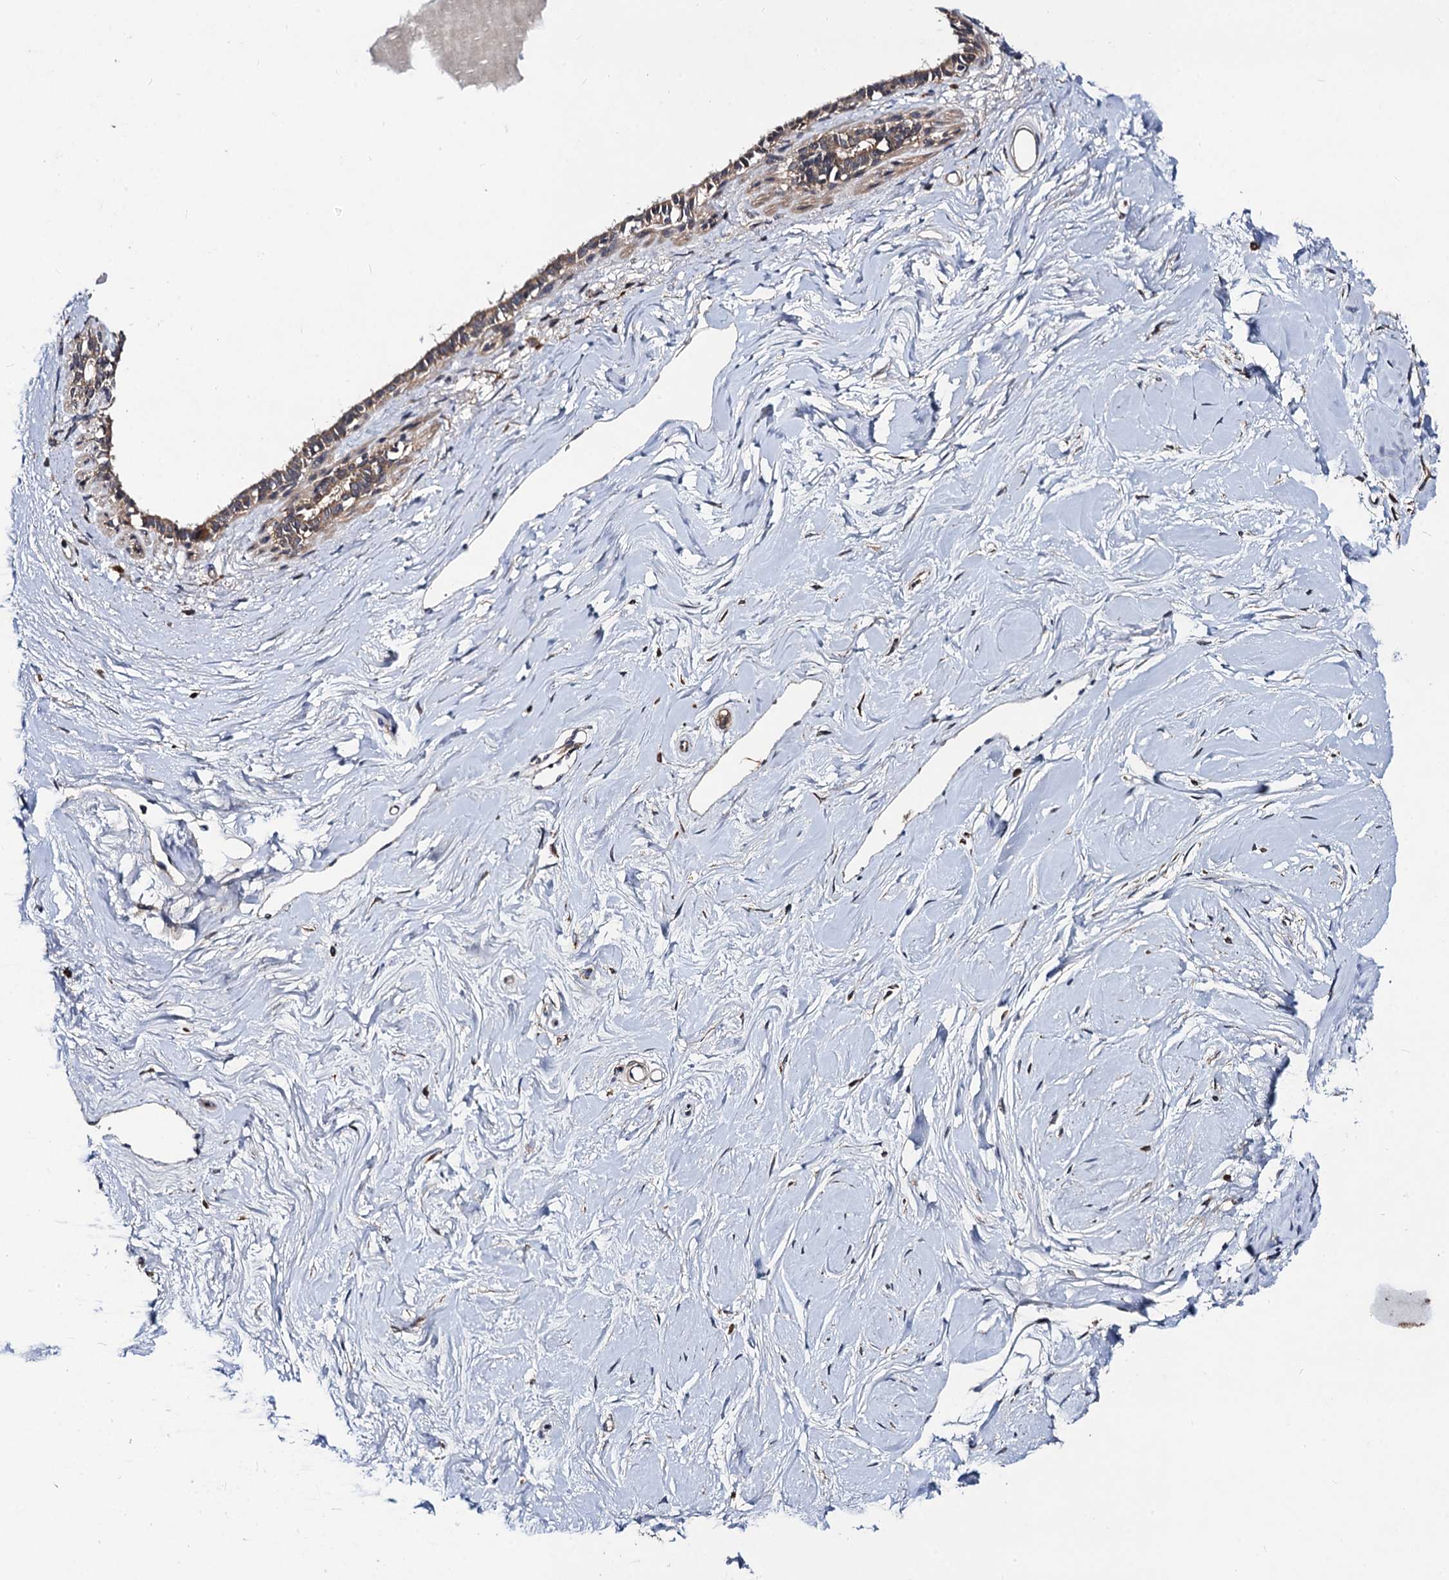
{"staining": {"intensity": "negative", "quantity": "none", "location": "none"}, "tissue": "breast", "cell_type": "Adipocytes", "image_type": "normal", "snomed": [{"axis": "morphology", "description": "Normal tissue, NOS"}, {"axis": "topography", "description": "Breast"}], "caption": "Micrograph shows no significant protein positivity in adipocytes of normal breast.", "gene": "VPS37D", "patient": {"sex": "female", "age": 45}}